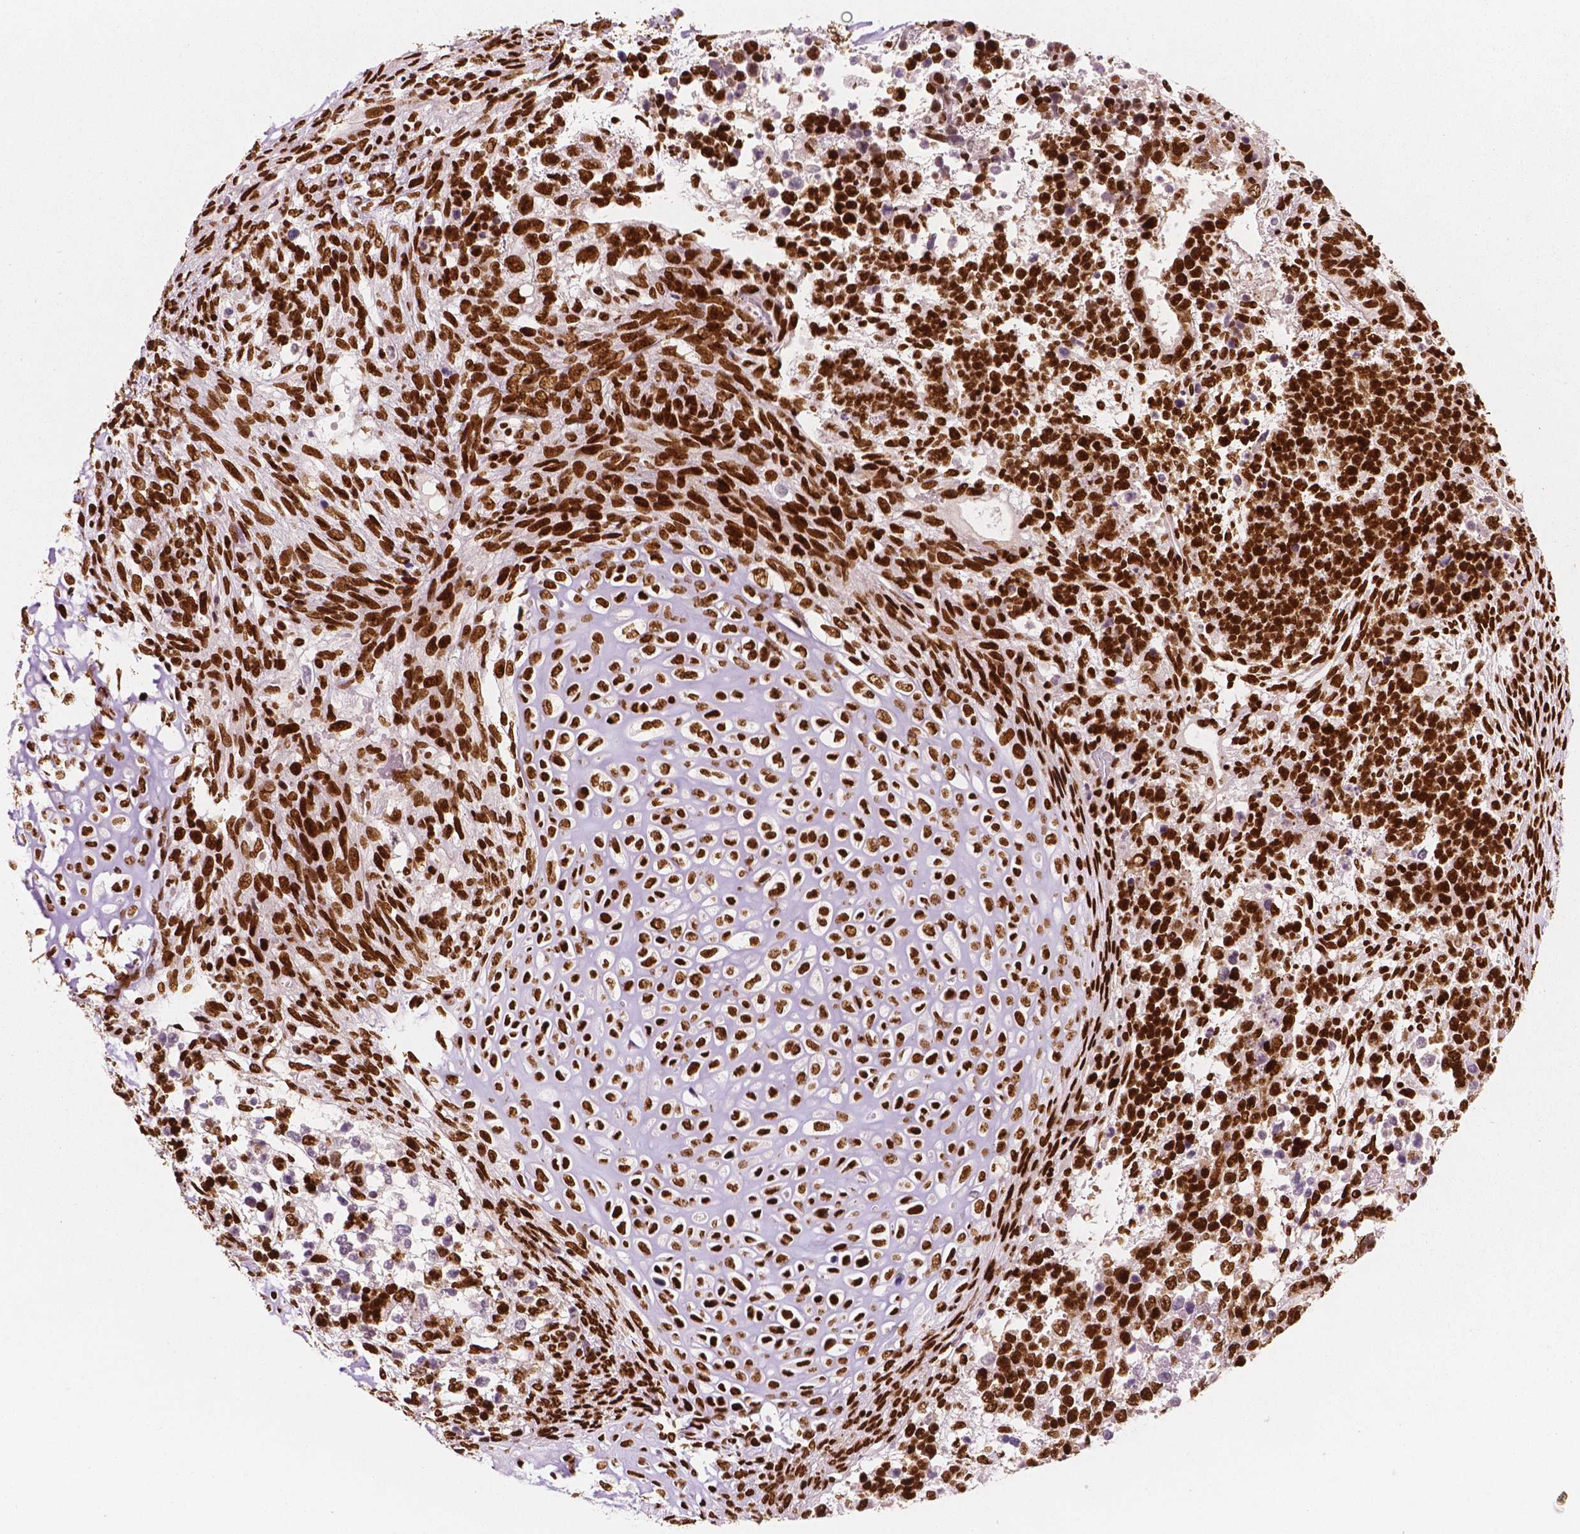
{"staining": {"intensity": "strong", "quantity": ">75%", "location": "nuclear"}, "tissue": "testis cancer", "cell_type": "Tumor cells", "image_type": "cancer", "snomed": [{"axis": "morphology", "description": "Carcinoma, Embryonal, NOS"}, {"axis": "topography", "description": "Testis"}], "caption": "Immunohistochemical staining of embryonal carcinoma (testis) reveals high levels of strong nuclear protein staining in about >75% of tumor cells.", "gene": "BRD4", "patient": {"sex": "male", "age": 23}}